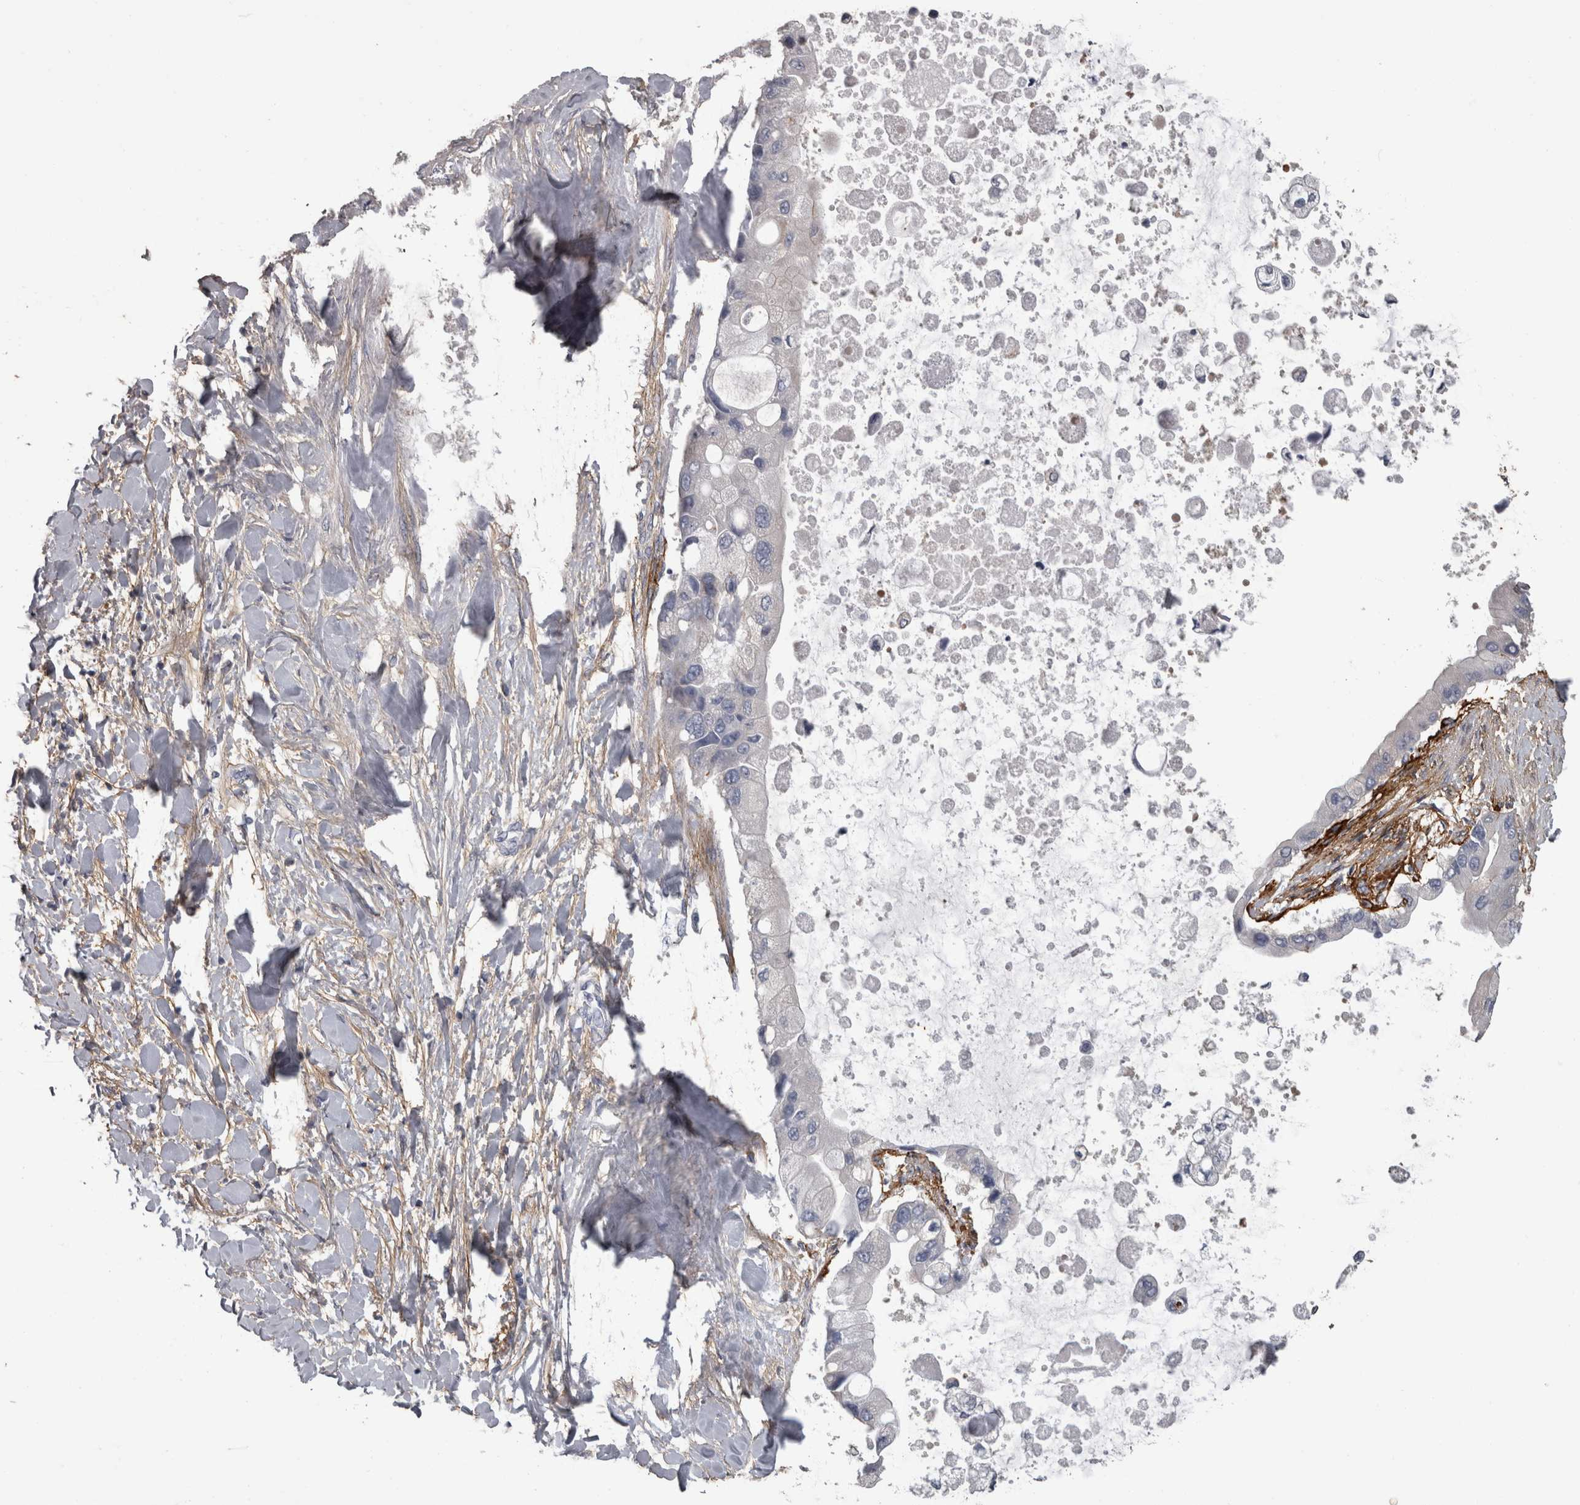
{"staining": {"intensity": "negative", "quantity": "none", "location": "none"}, "tissue": "liver cancer", "cell_type": "Tumor cells", "image_type": "cancer", "snomed": [{"axis": "morphology", "description": "Cholangiocarcinoma"}, {"axis": "topography", "description": "Liver"}], "caption": "IHC histopathology image of neoplastic tissue: liver cancer stained with DAB (3,3'-diaminobenzidine) reveals no significant protein positivity in tumor cells. (DAB IHC with hematoxylin counter stain).", "gene": "EFEMP2", "patient": {"sex": "male", "age": 50}}